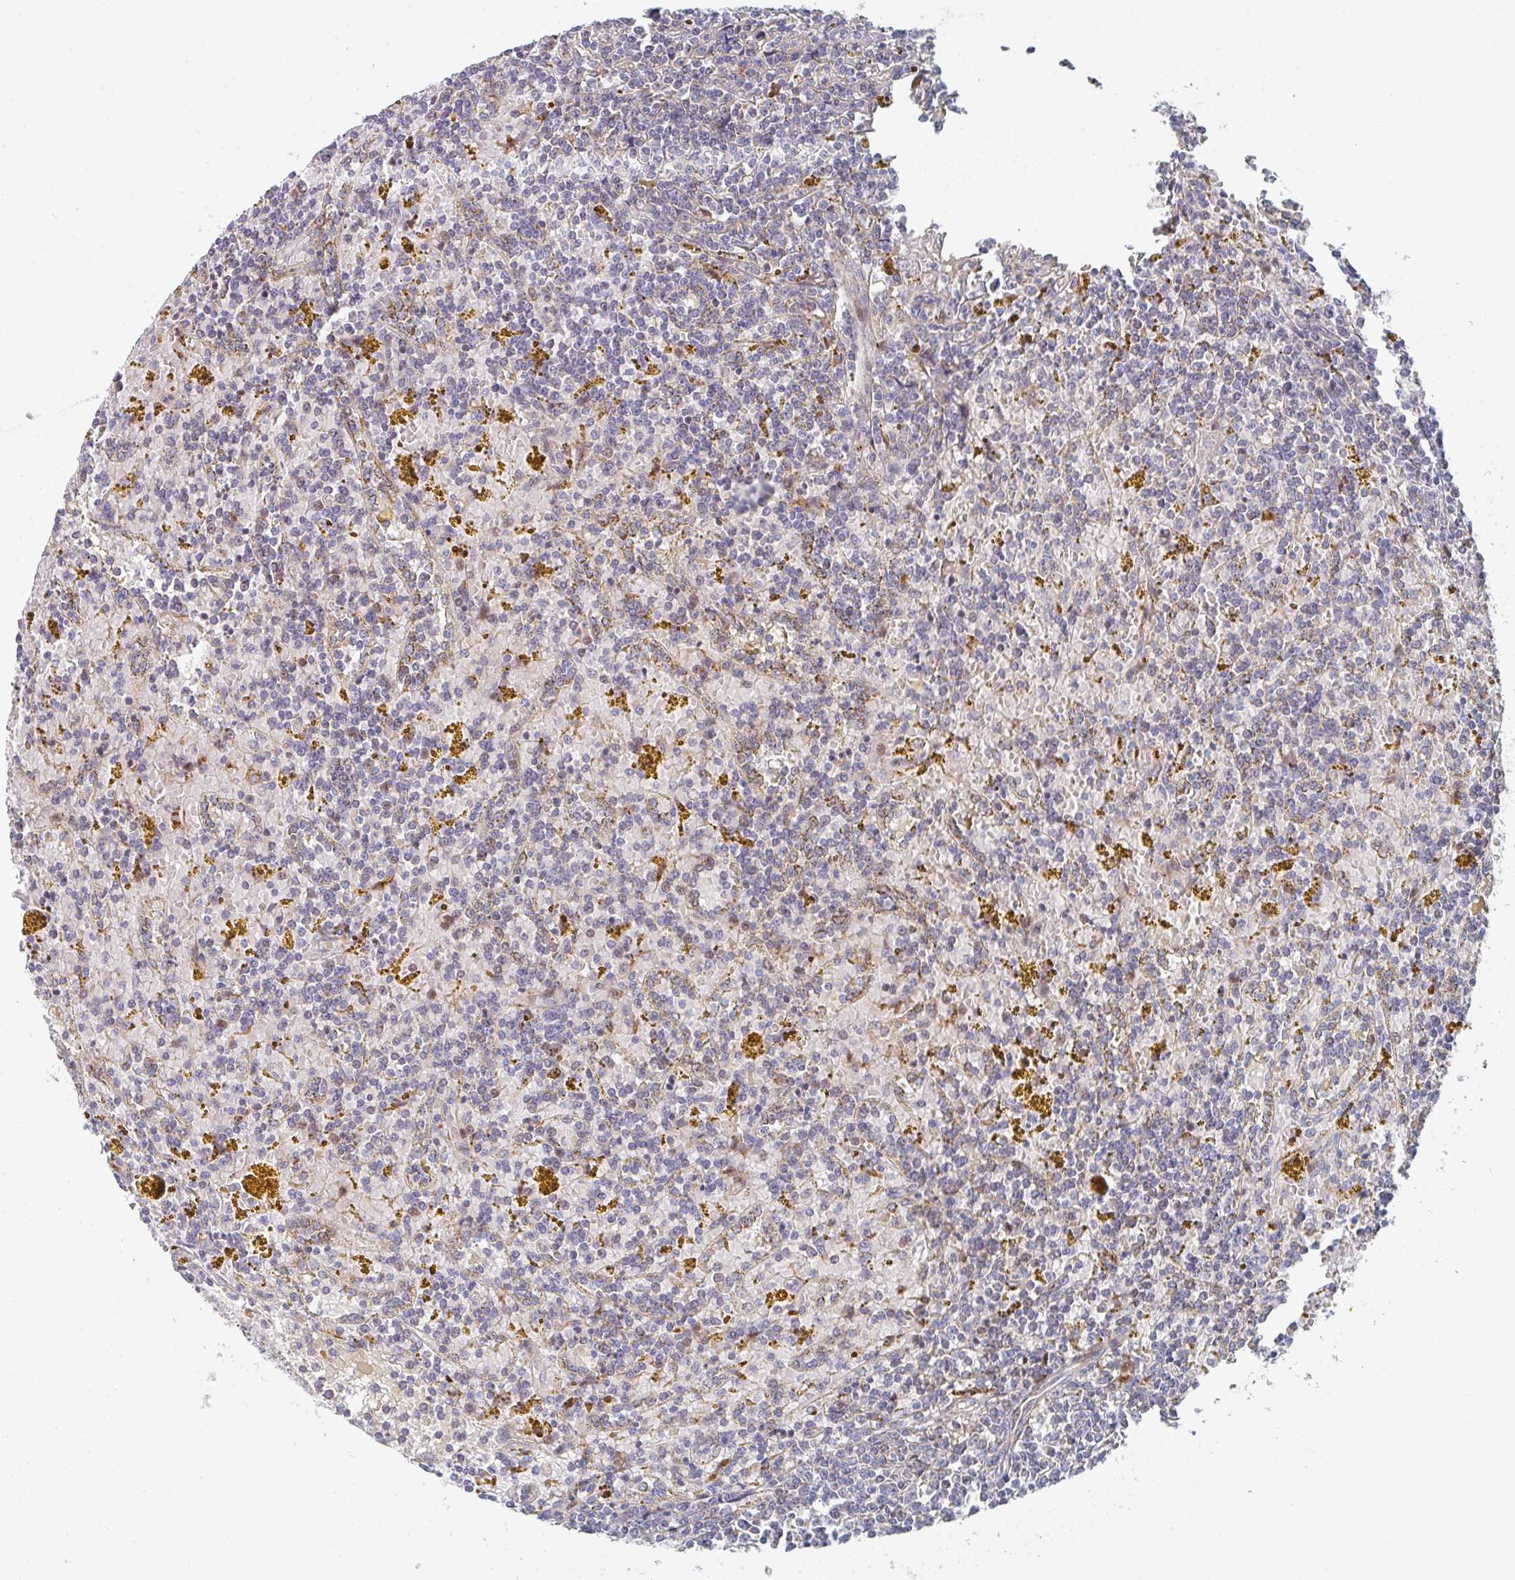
{"staining": {"intensity": "negative", "quantity": "none", "location": "none"}, "tissue": "lymphoma", "cell_type": "Tumor cells", "image_type": "cancer", "snomed": [{"axis": "morphology", "description": "Malignant lymphoma, non-Hodgkin's type, Low grade"}, {"axis": "topography", "description": "Spleen"}, {"axis": "topography", "description": "Lymph node"}], "caption": "DAB immunohistochemical staining of malignant lymphoma, non-Hodgkin's type (low-grade) exhibits no significant expression in tumor cells. (Stains: DAB IHC with hematoxylin counter stain, Microscopy: brightfield microscopy at high magnification).", "gene": "ZNF644", "patient": {"sex": "female", "age": 66}}